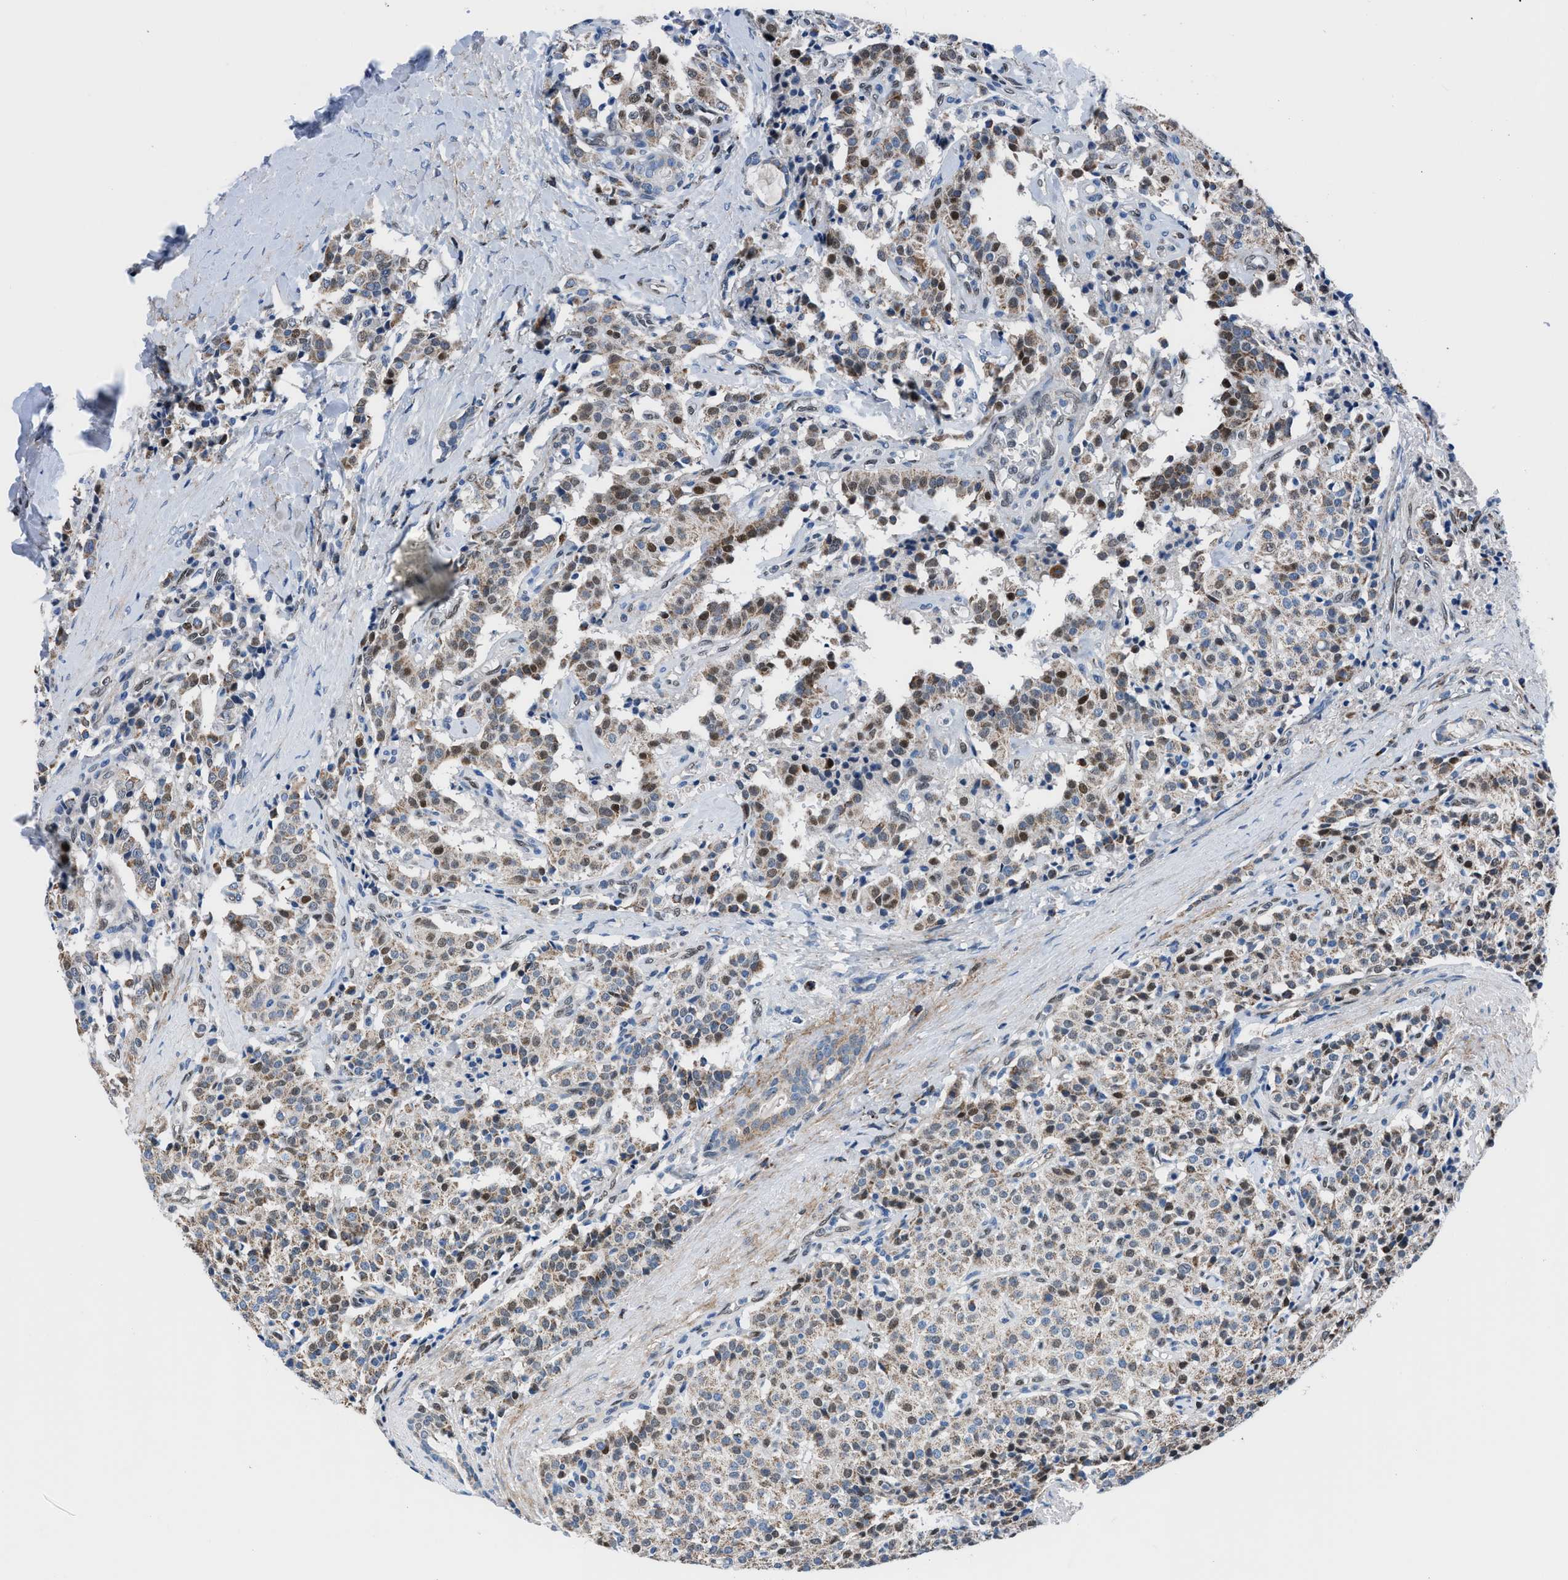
{"staining": {"intensity": "moderate", "quantity": "25%-75%", "location": "cytoplasmic/membranous,nuclear"}, "tissue": "carcinoid", "cell_type": "Tumor cells", "image_type": "cancer", "snomed": [{"axis": "morphology", "description": "Carcinoid, malignant, NOS"}, {"axis": "topography", "description": "Lung"}], "caption": "Human carcinoid stained with a brown dye displays moderate cytoplasmic/membranous and nuclear positive positivity in approximately 25%-75% of tumor cells.", "gene": "LMO2", "patient": {"sex": "male", "age": 30}}